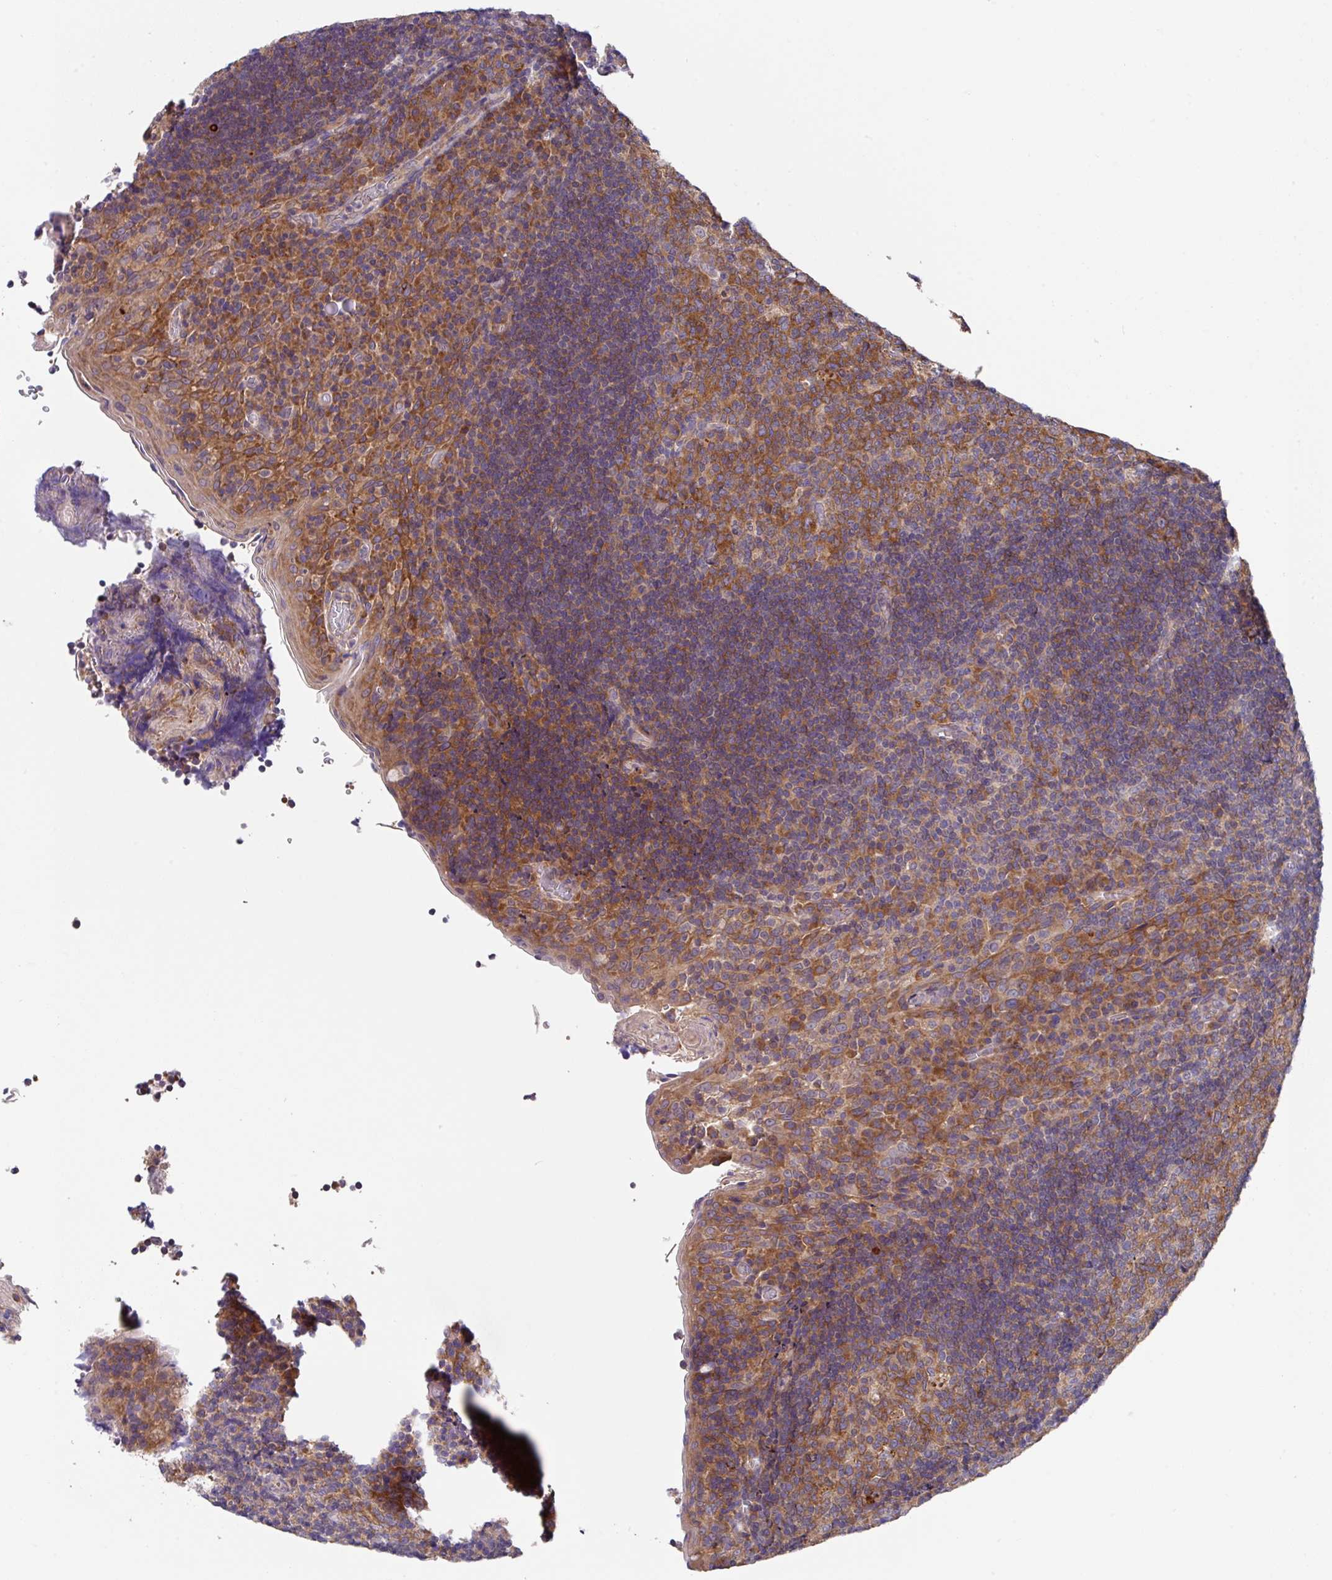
{"staining": {"intensity": "moderate", "quantity": ">75%", "location": "cytoplasmic/membranous"}, "tissue": "tonsil", "cell_type": "Germinal center cells", "image_type": "normal", "snomed": [{"axis": "morphology", "description": "Normal tissue, NOS"}, {"axis": "topography", "description": "Tonsil"}], "caption": "Immunohistochemistry (IHC) photomicrograph of normal human tonsil stained for a protein (brown), which displays medium levels of moderate cytoplasmic/membranous positivity in approximately >75% of germinal center cells.", "gene": "EIF4B", "patient": {"sex": "male", "age": 17}}